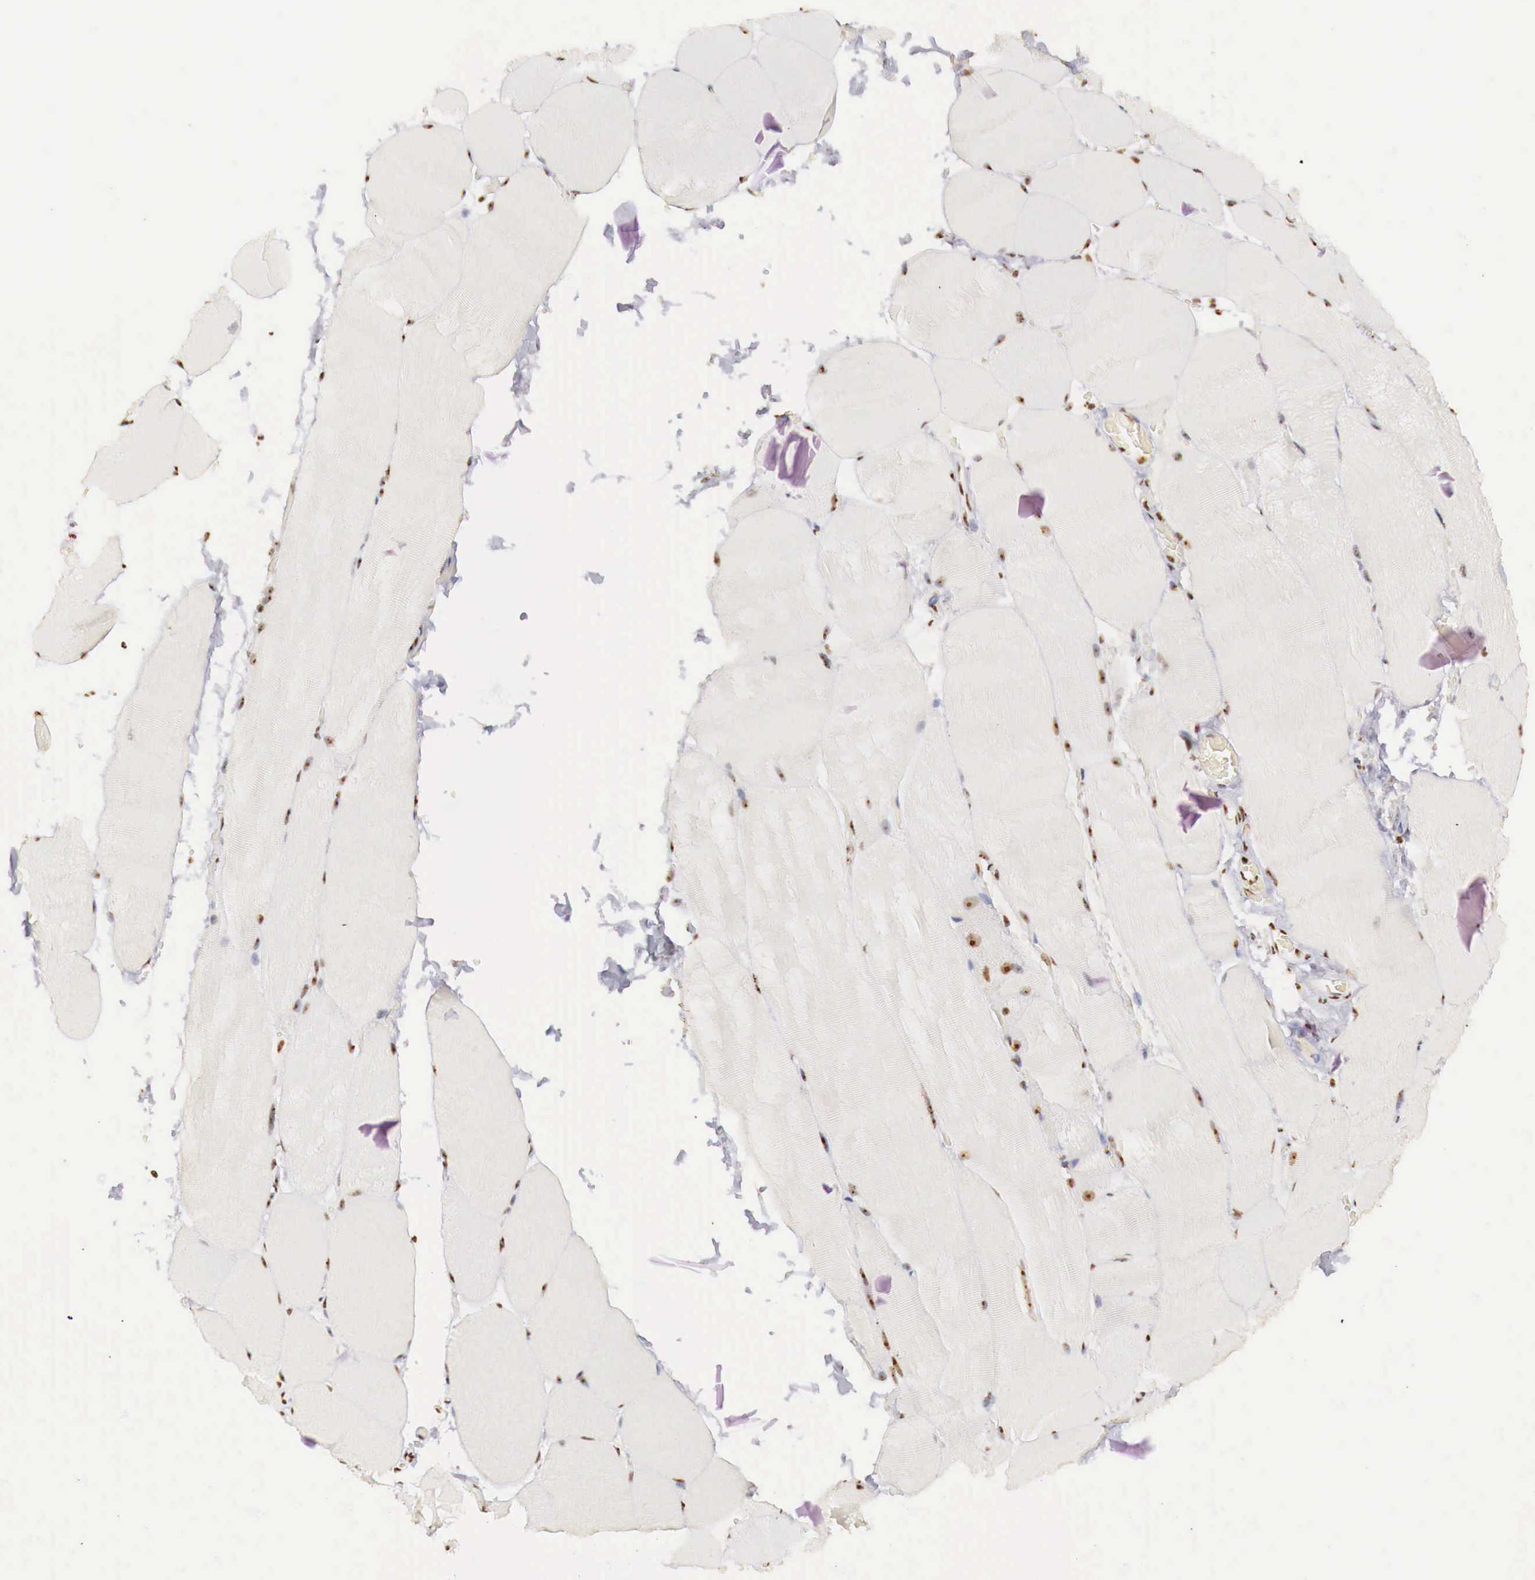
{"staining": {"intensity": "moderate", "quantity": "25%-75%", "location": "nuclear"}, "tissue": "skeletal muscle", "cell_type": "Myocytes", "image_type": "normal", "snomed": [{"axis": "morphology", "description": "Normal tissue, NOS"}, {"axis": "topography", "description": "Skeletal muscle"}], "caption": "IHC (DAB) staining of unremarkable human skeletal muscle exhibits moderate nuclear protein expression in about 25%-75% of myocytes.", "gene": "DKC1", "patient": {"sex": "male", "age": 71}}